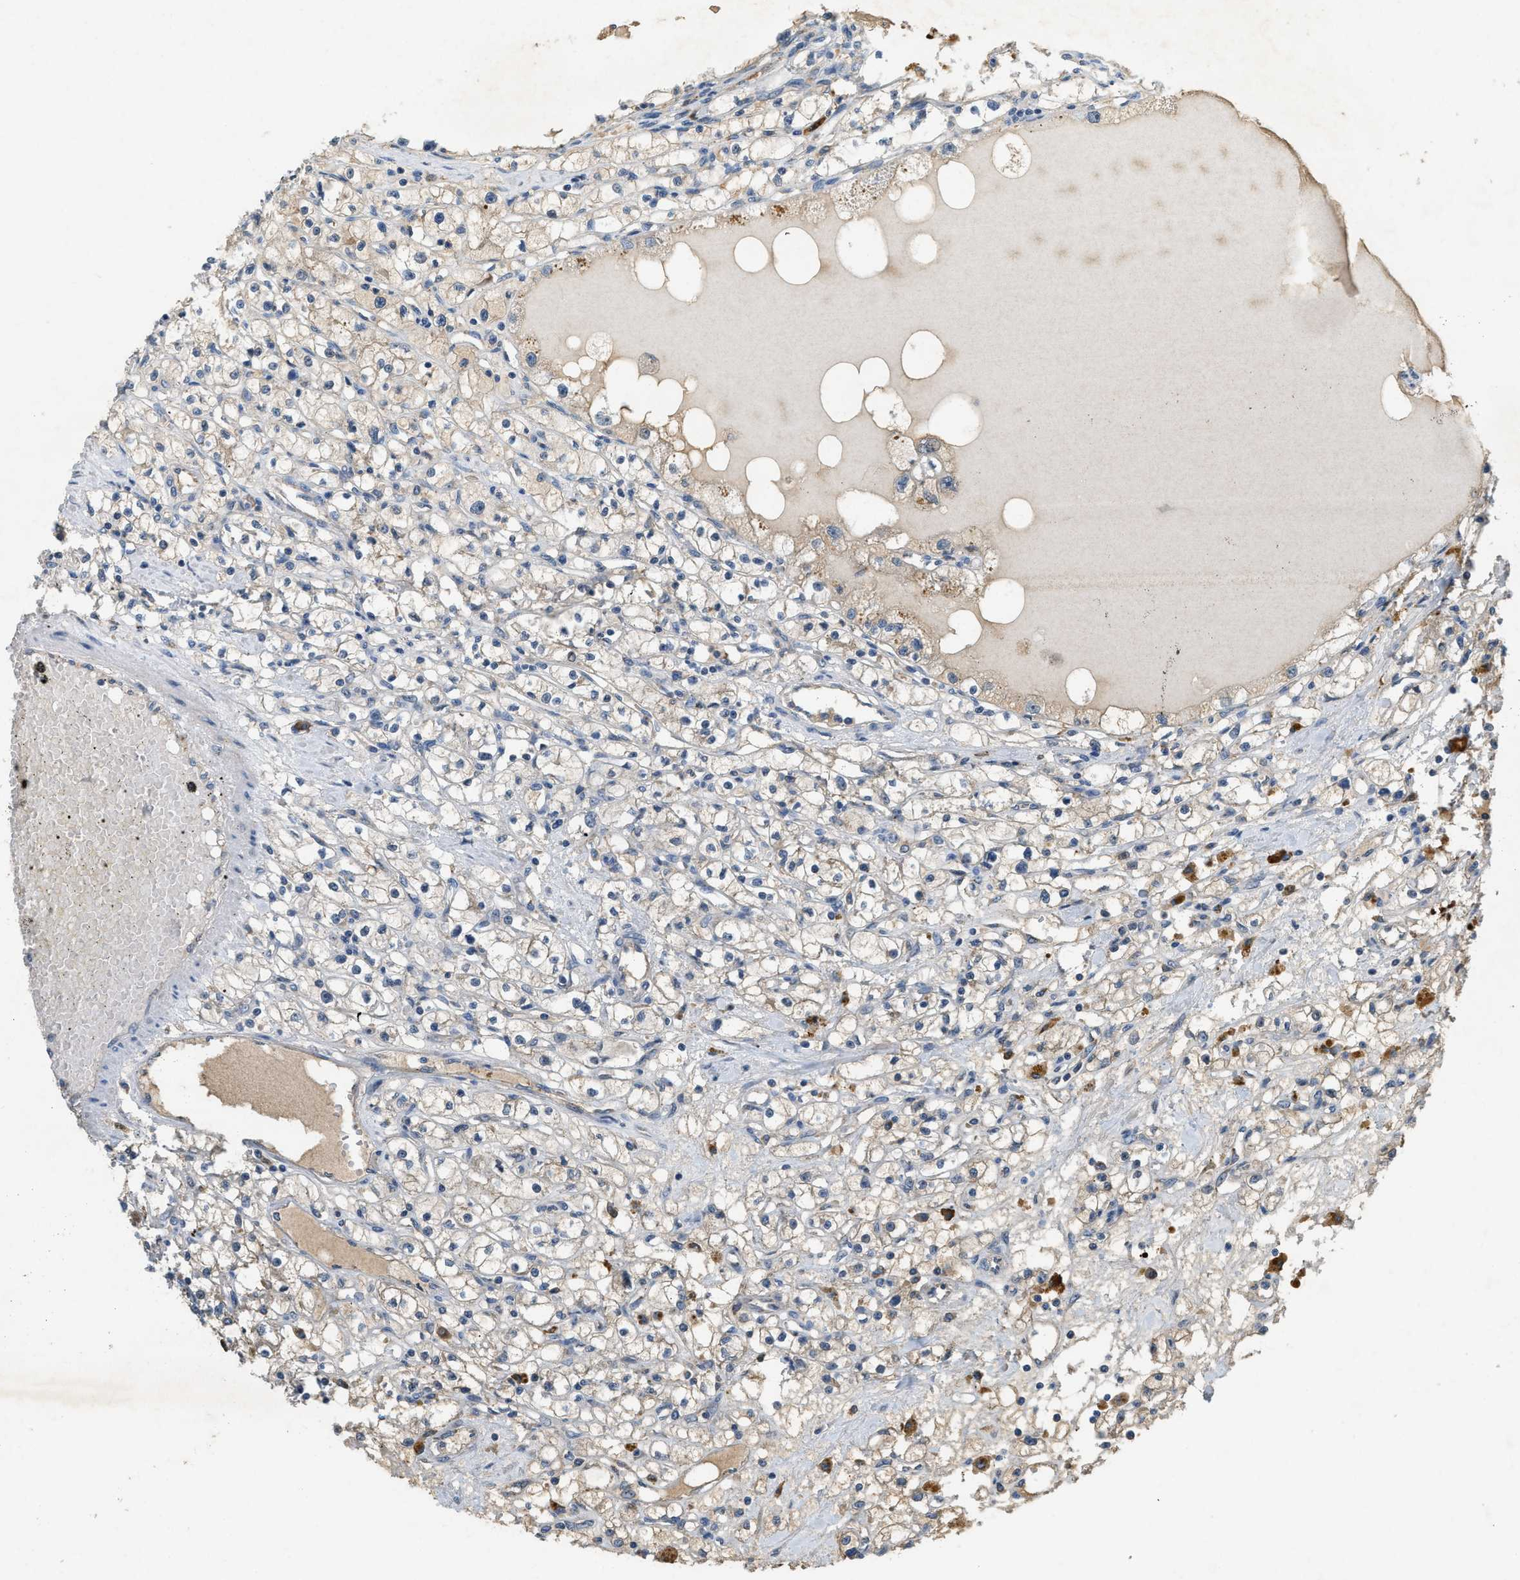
{"staining": {"intensity": "negative", "quantity": "none", "location": "none"}, "tissue": "renal cancer", "cell_type": "Tumor cells", "image_type": "cancer", "snomed": [{"axis": "morphology", "description": "Adenocarcinoma, NOS"}, {"axis": "topography", "description": "Kidney"}], "caption": "Micrograph shows no significant protein expression in tumor cells of renal cancer.", "gene": "CFLAR", "patient": {"sex": "male", "age": 56}}